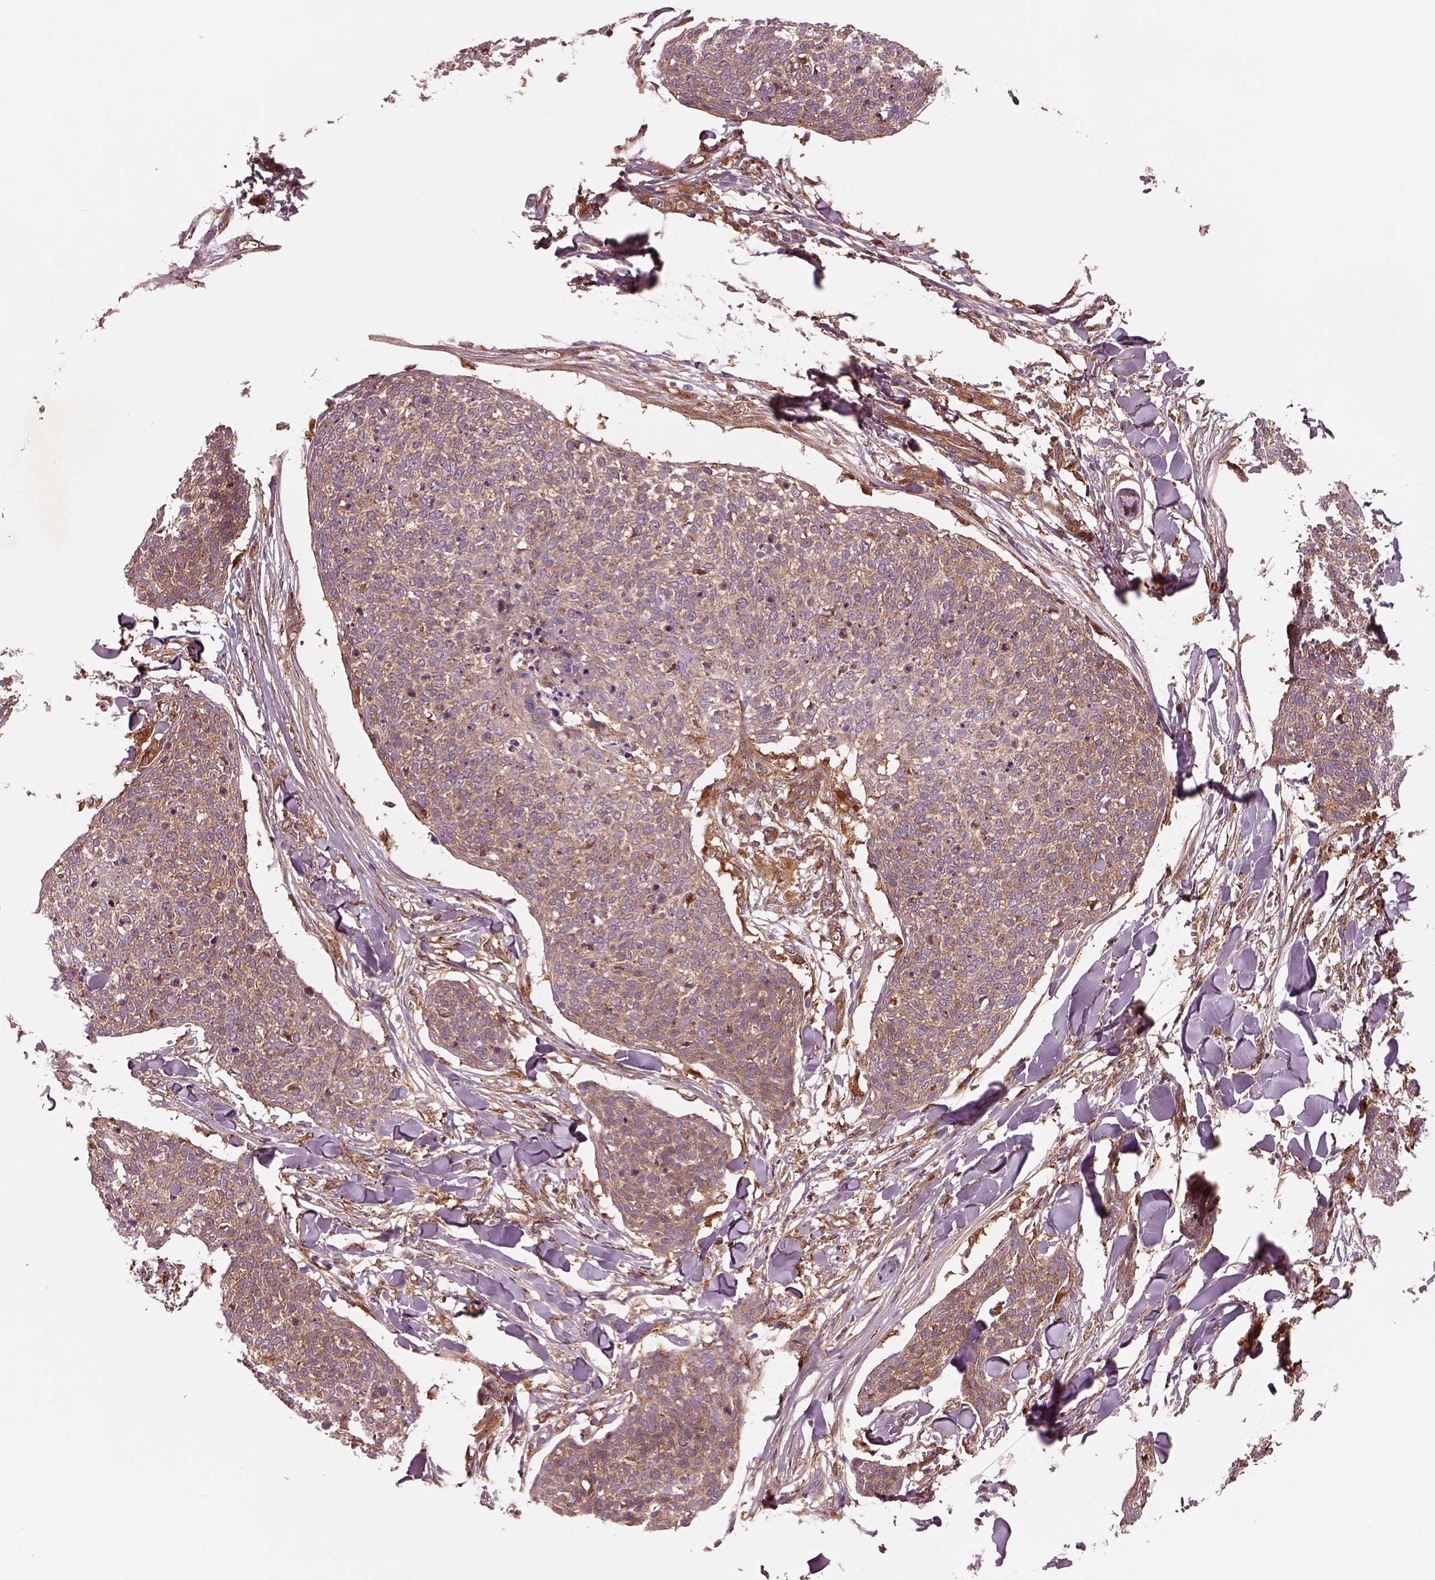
{"staining": {"intensity": "moderate", "quantity": "<25%", "location": "cytoplasmic/membranous"}, "tissue": "skin cancer", "cell_type": "Tumor cells", "image_type": "cancer", "snomed": [{"axis": "morphology", "description": "Squamous cell carcinoma, NOS"}, {"axis": "topography", "description": "Skin"}, {"axis": "topography", "description": "Vulva"}], "caption": "Immunohistochemistry (IHC) of skin cancer (squamous cell carcinoma) shows low levels of moderate cytoplasmic/membranous expression in about <25% of tumor cells.", "gene": "WASHC2A", "patient": {"sex": "female", "age": 75}}